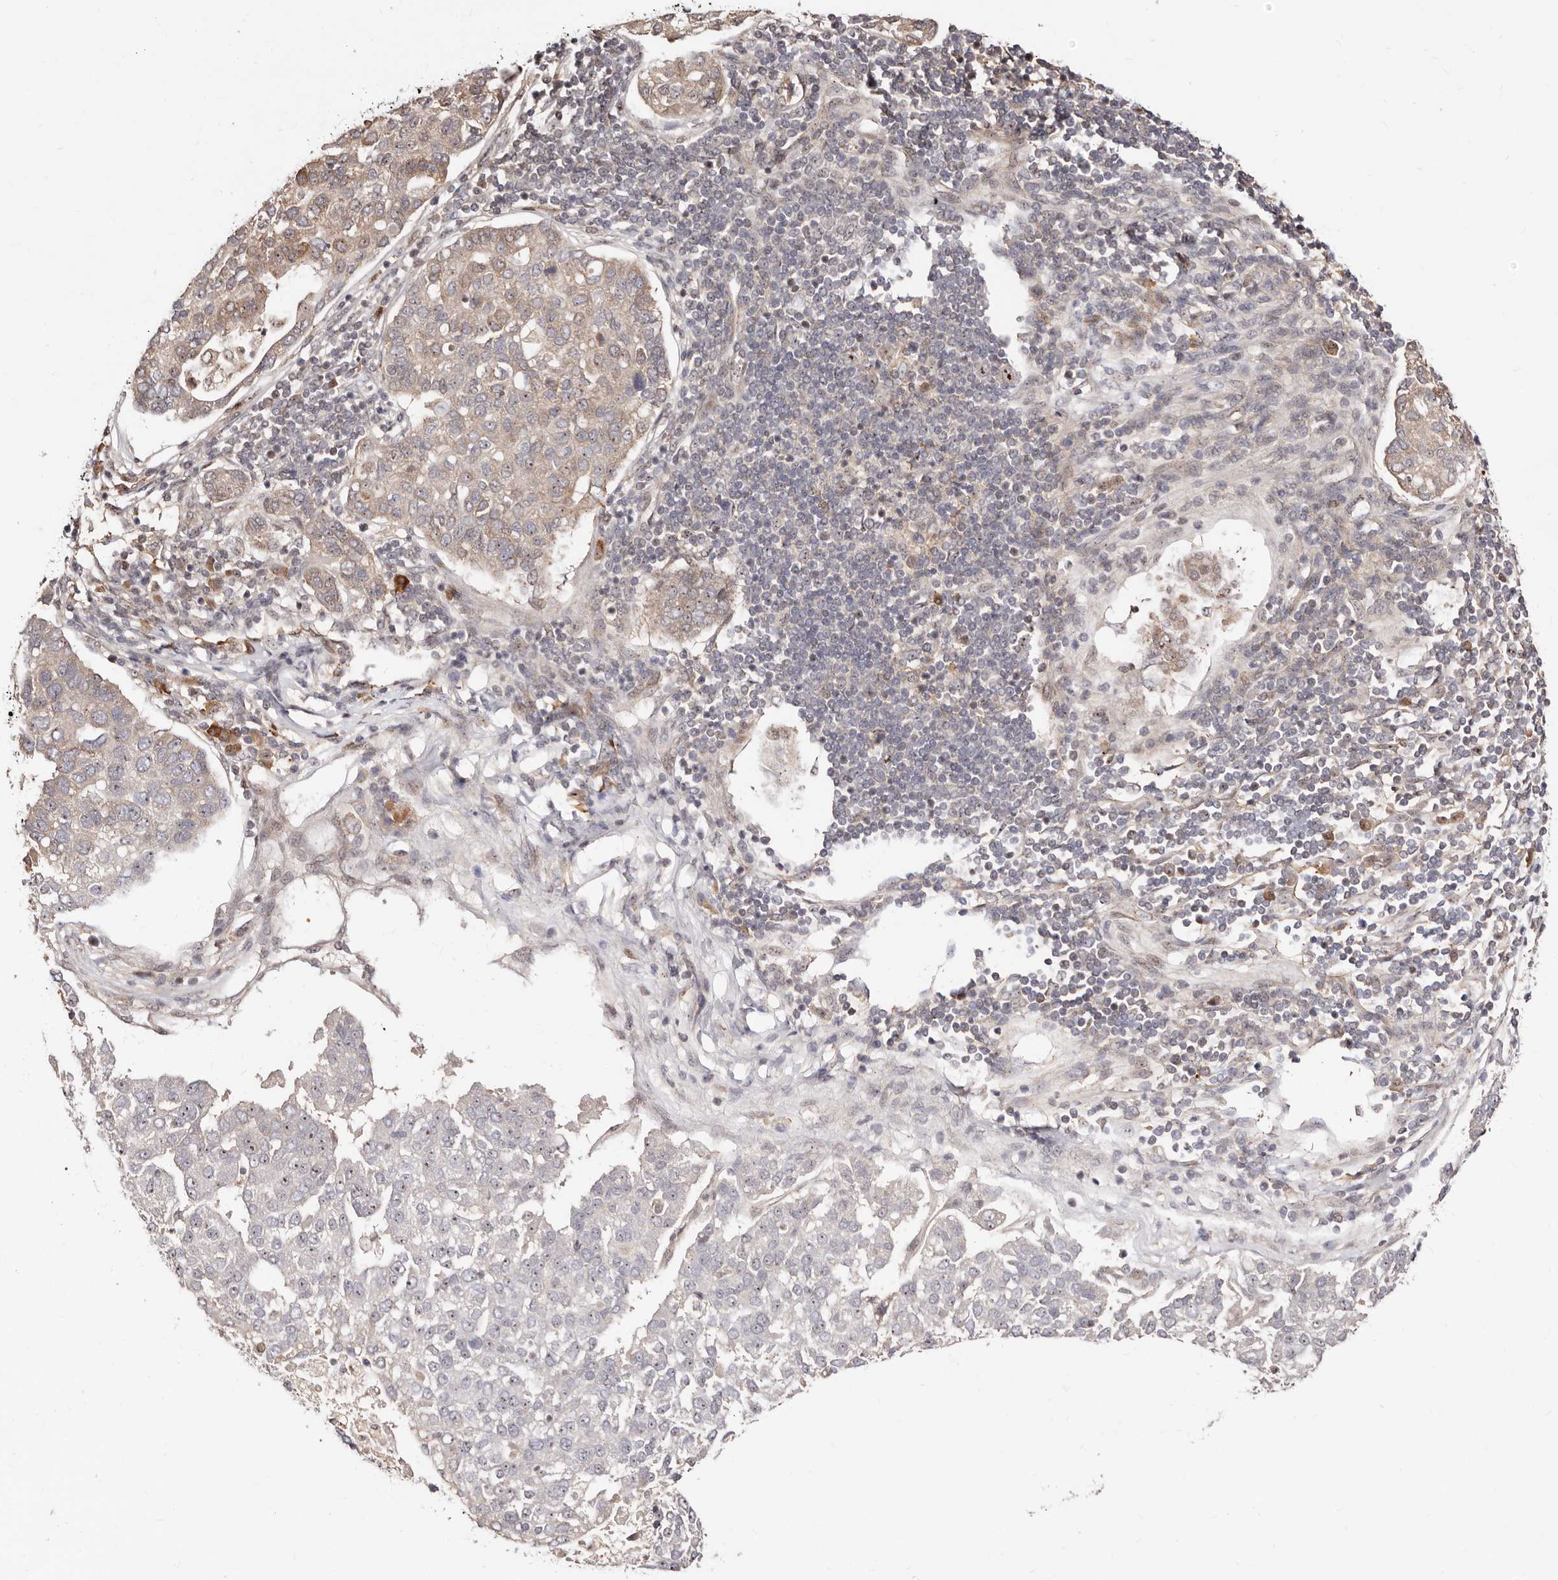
{"staining": {"intensity": "weak", "quantity": "25%-75%", "location": "cytoplasmic/membranous,nuclear"}, "tissue": "pancreatic cancer", "cell_type": "Tumor cells", "image_type": "cancer", "snomed": [{"axis": "morphology", "description": "Adenocarcinoma, NOS"}, {"axis": "topography", "description": "Pancreas"}], "caption": "Immunohistochemical staining of pancreatic cancer (adenocarcinoma) demonstrates low levels of weak cytoplasmic/membranous and nuclear expression in approximately 25%-75% of tumor cells.", "gene": "APOL6", "patient": {"sex": "female", "age": 61}}